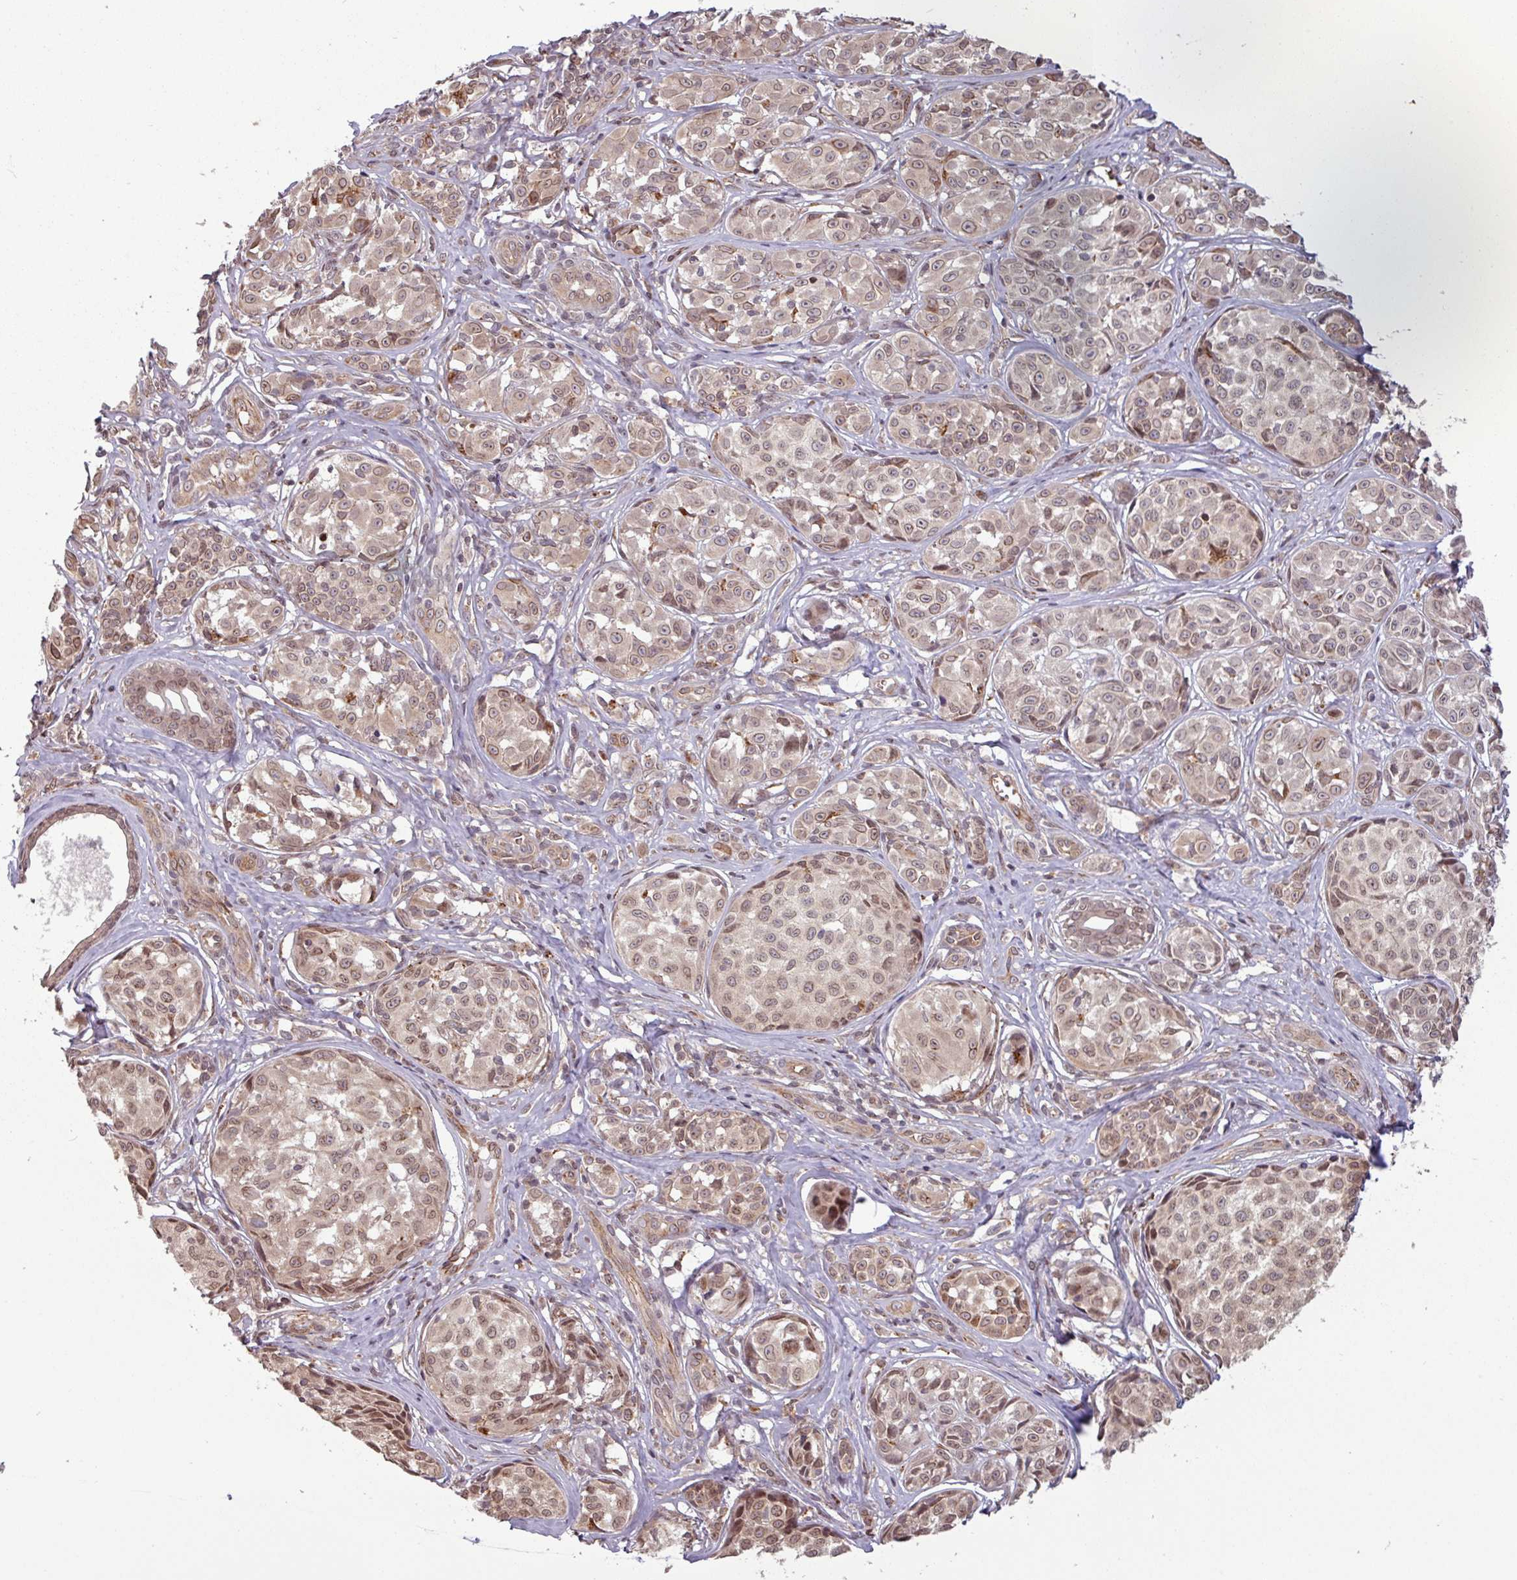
{"staining": {"intensity": "weak", "quantity": ">75%", "location": "cytoplasmic/membranous,nuclear"}, "tissue": "melanoma", "cell_type": "Tumor cells", "image_type": "cancer", "snomed": [{"axis": "morphology", "description": "Malignant melanoma, NOS"}, {"axis": "topography", "description": "Skin"}], "caption": "A micrograph showing weak cytoplasmic/membranous and nuclear expression in approximately >75% of tumor cells in melanoma, as visualized by brown immunohistochemical staining.", "gene": "RBM4B", "patient": {"sex": "female", "age": 35}}